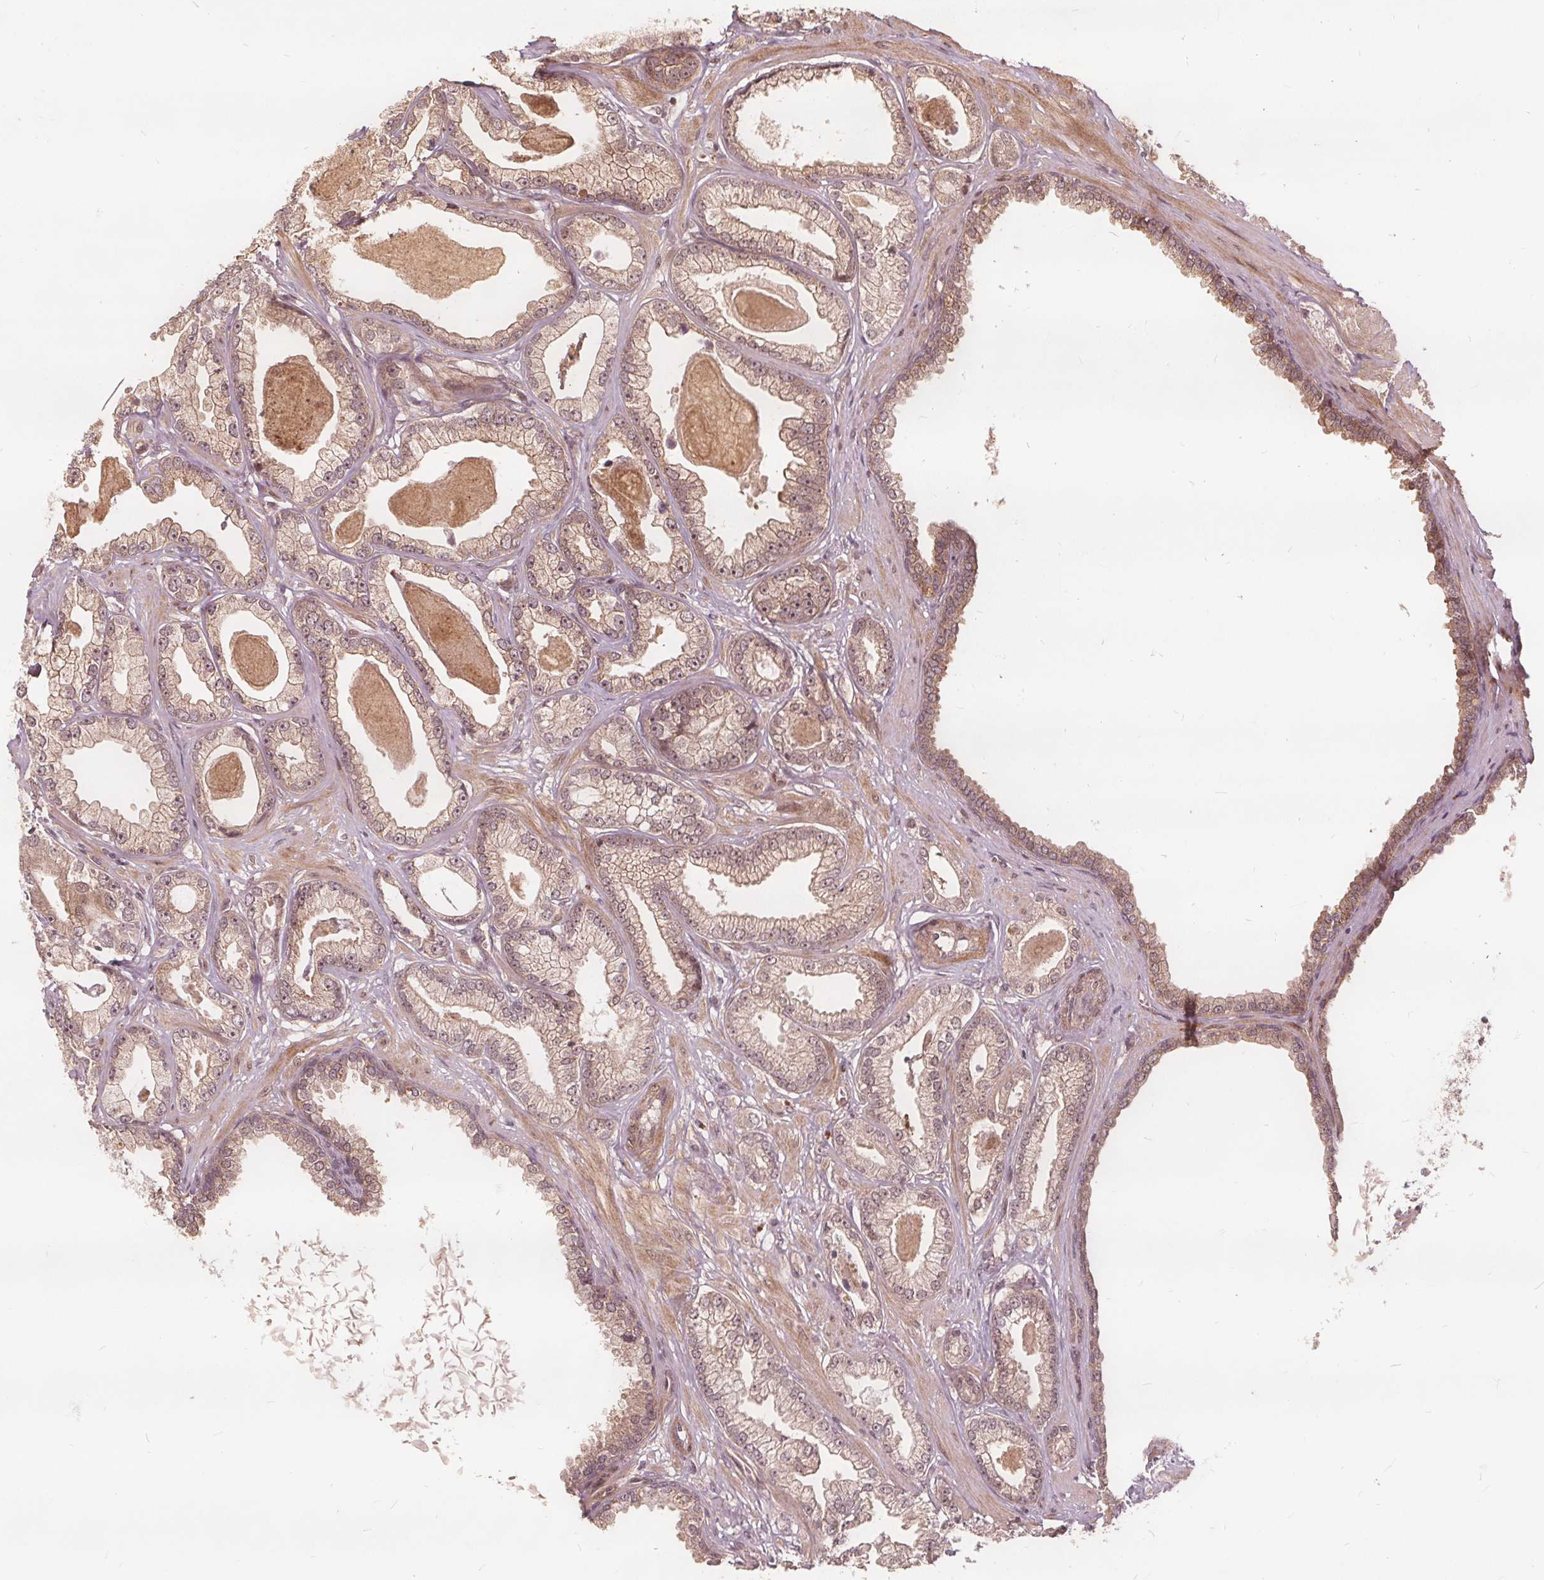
{"staining": {"intensity": "weak", "quantity": ">75%", "location": "cytoplasmic/membranous"}, "tissue": "prostate cancer", "cell_type": "Tumor cells", "image_type": "cancer", "snomed": [{"axis": "morphology", "description": "Adenocarcinoma, Low grade"}, {"axis": "topography", "description": "Prostate"}], "caption": "Protein analysis of prostate cancer tissue demonstrates weak cytoplasmic/membranous staining in about >75% of tumor cells.", "gene": "PPP1CB", "patient": {"sex": "male", "age": 64}}